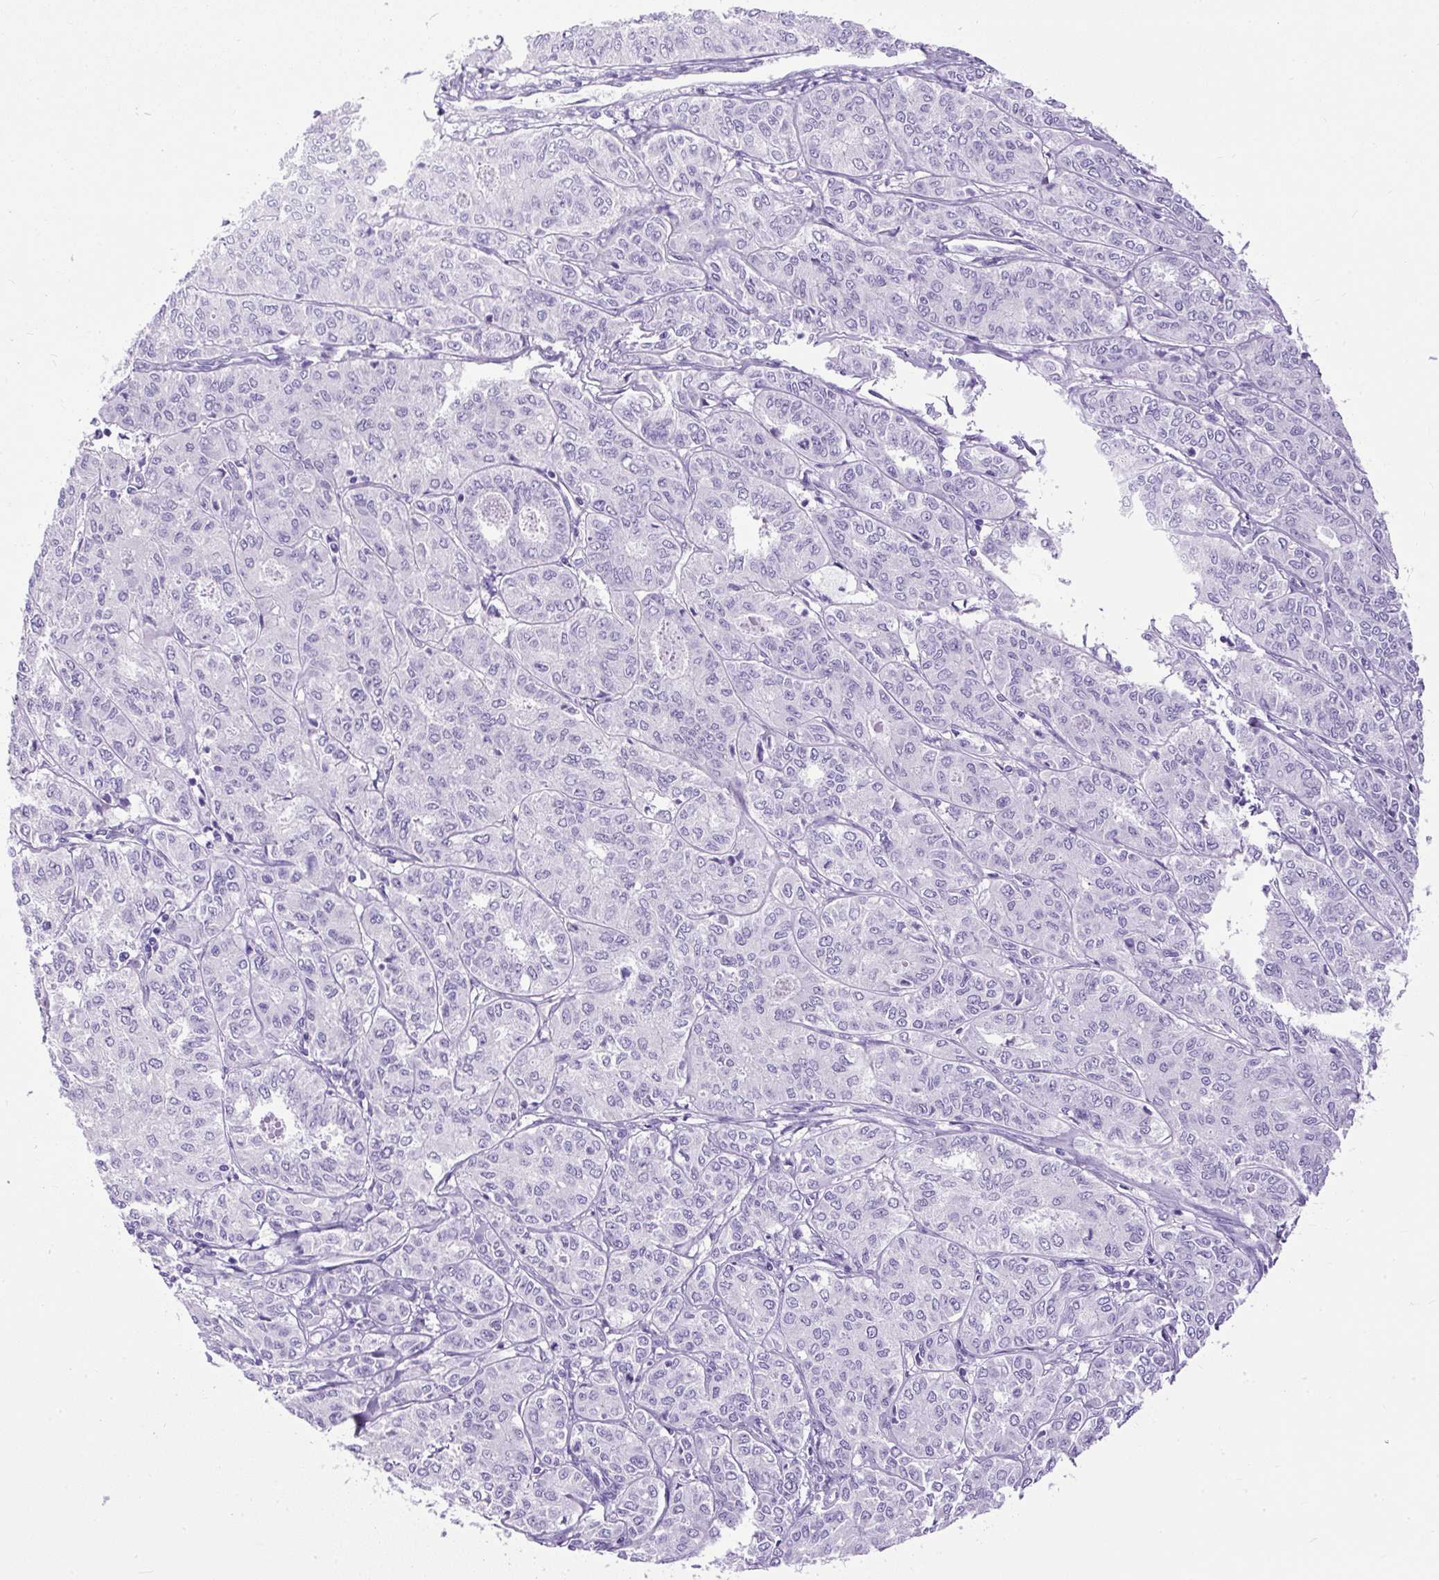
{"staining": {"intensity": "negative", "quantity": "none", "location": "none"}, "tissue": "endometrial cancer", "cell_type": "Tumor cells", "image_type": "cancer", "snomed": [{"axis": "morphology", "description": "Adenocarcinoma, NOS"}, {"axis": "topography", "description": "Endometrium"}], "caption": "Human adenocarcinoma (endometrial) stained for a protein using IHC shows no staining in tumor cells.", "gene": "UPP1", "patient": {"sex": "female", "age": 61}}